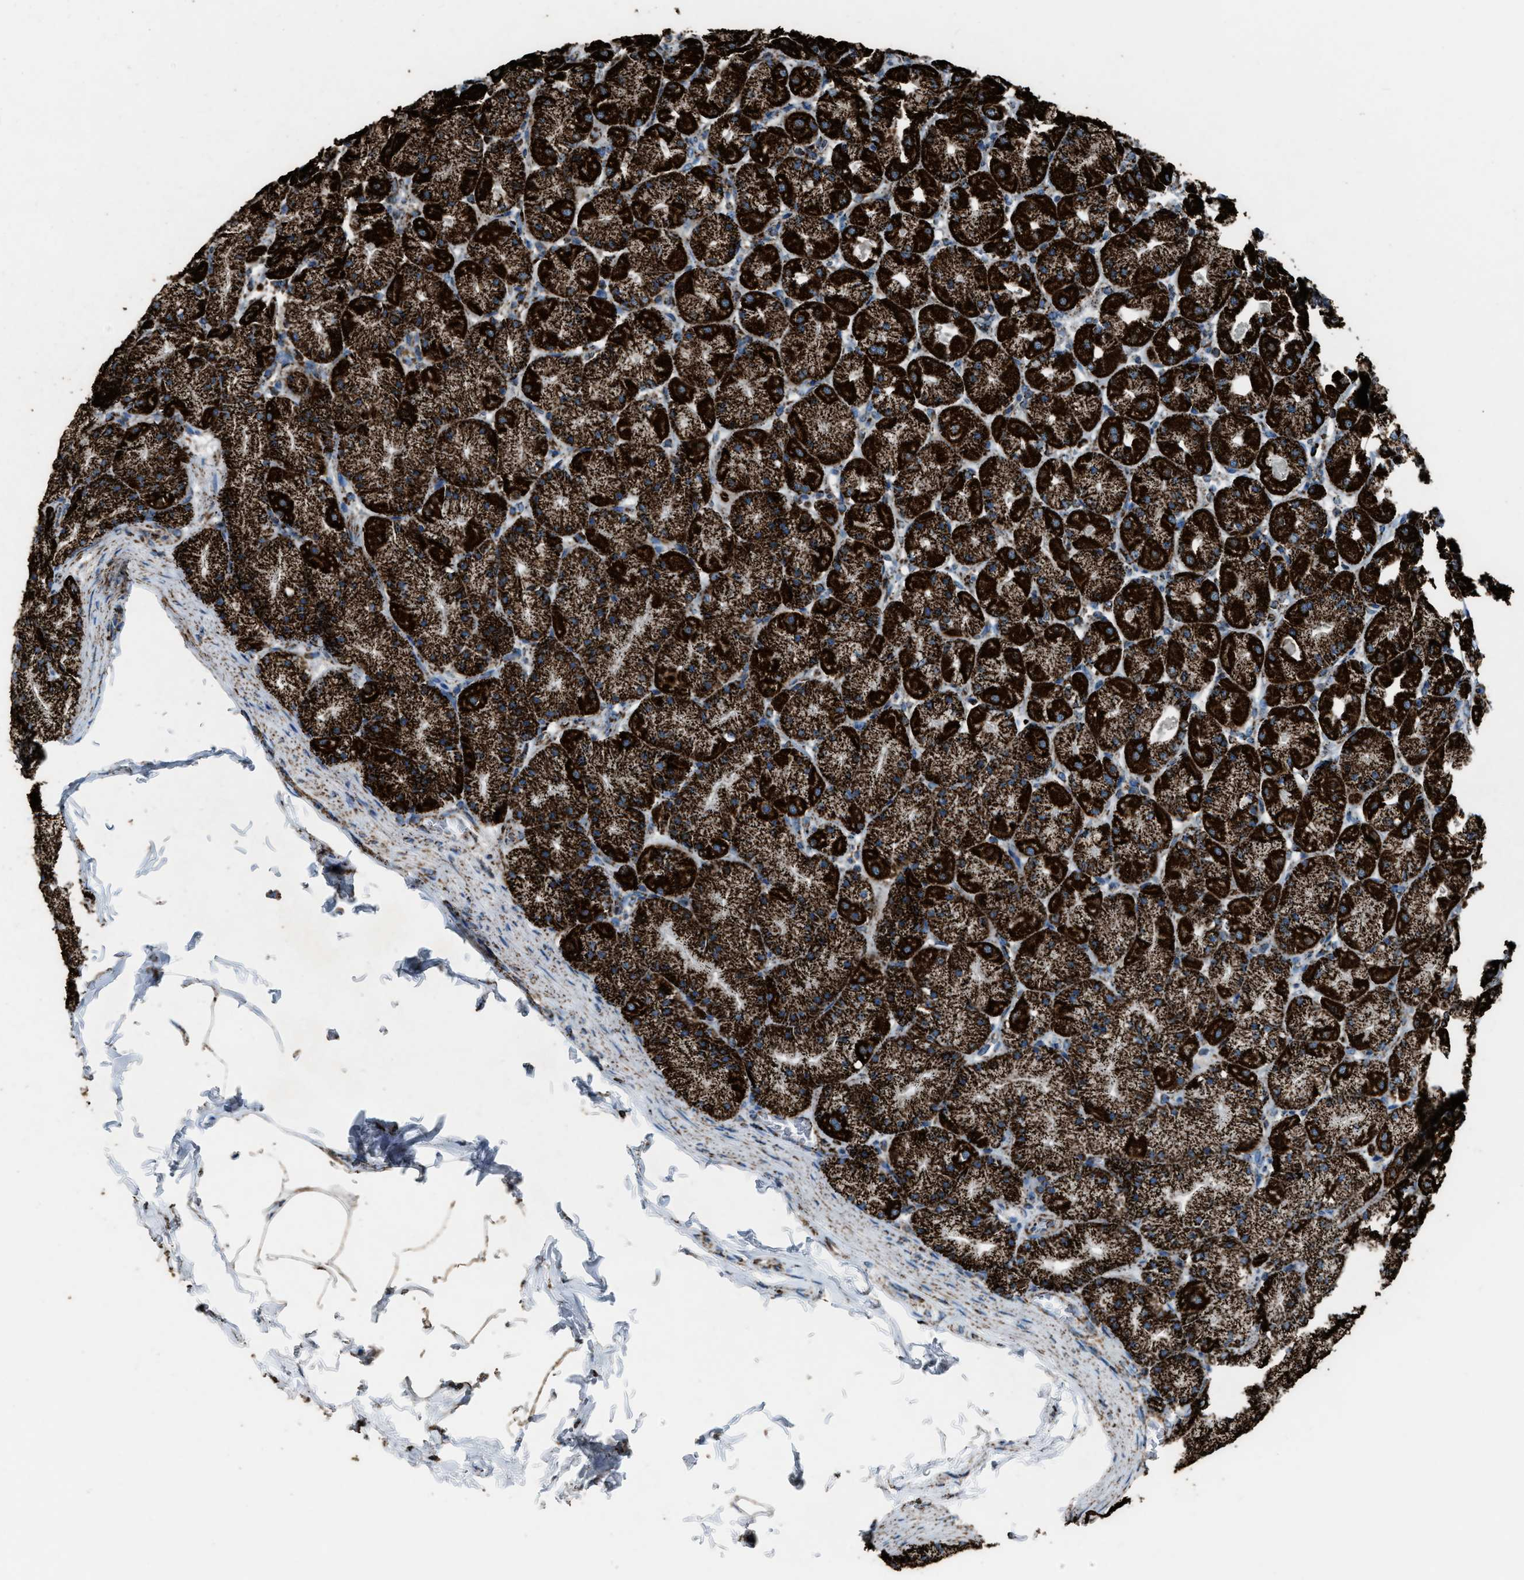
{"staining": {"intensity": "strong", "quantity": ">75%", "location": "cytoplasmic/membranous"}, "tissue": "stomach", "cell_type": "Glandular cells", "image_type": "normal", "snomed": [{"axis": "morphology", "description": "Normal tissue, NOS"}, {"axis": "topography", "description": "Stomach, upper"}], "caption": "This photomicrograph demonstrates immunohistochemistry (IHC) staining of benign stomach, with high strong cytoplasmic/membranous staining in about >75% of glandular cells.", "gene": "MDH2", "patient": {"sex": "female", "age": 56}}